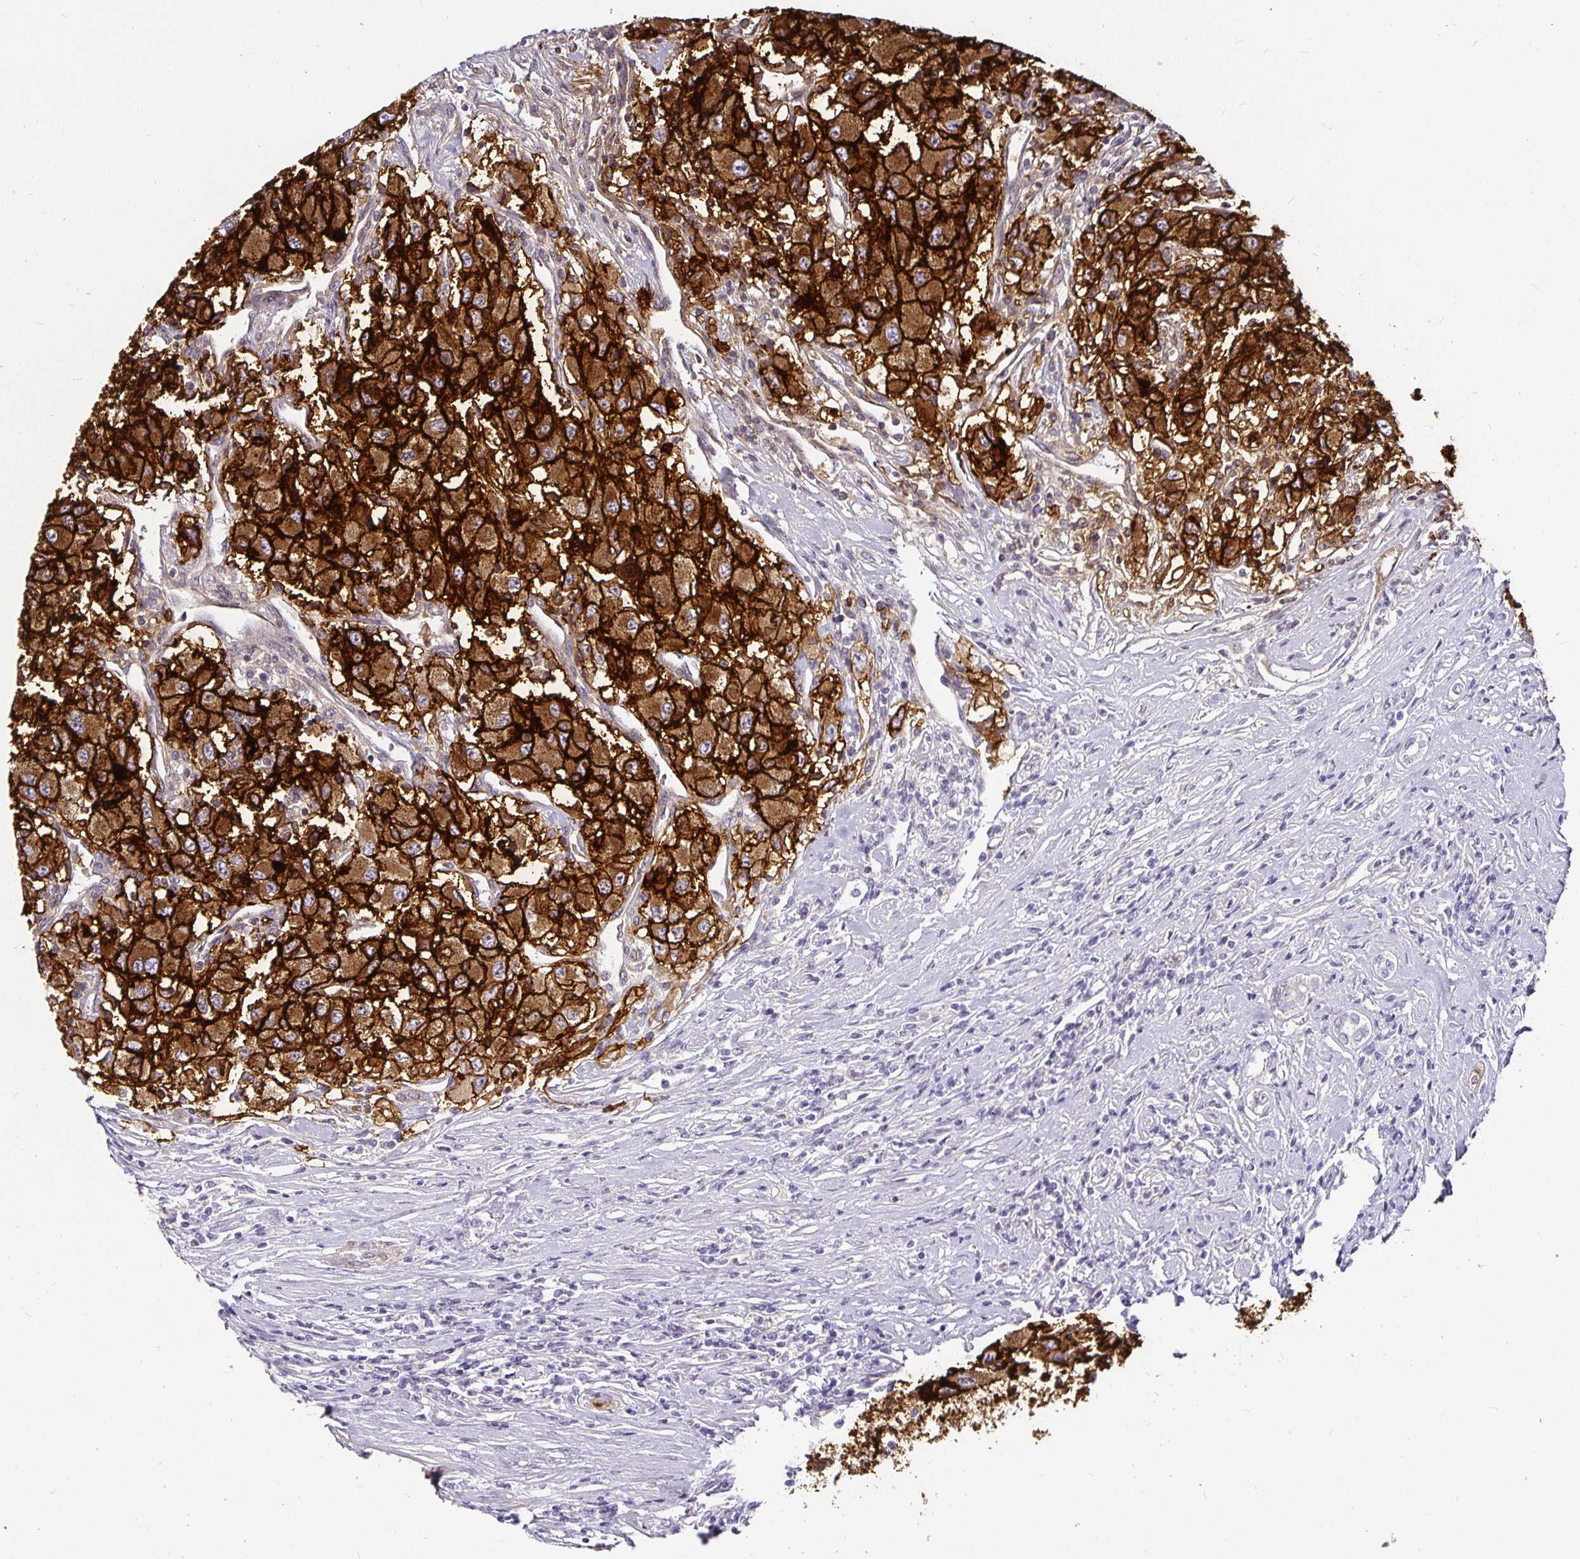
{"staining": {"intensity": "strong", "quantity": ">75%", "location": "cytoplasmic/membranous"}, "tissue": "renal cancer", "cell_type": "Tumor cells", "image_type": "cancer", "snomed": [{"axis": "morphology", "description": "Adenocarcinoma, NOS"}, {"axis": "topography", "description": "Kidney"}], "caption": "Immunohistochemical staining of renal cancer shows high levels of strong cytoplasmic/membranous staining in approximately >75% of tumor cells.", "gene": "CA12", "patient": {"sex": "female", "age": 67}}